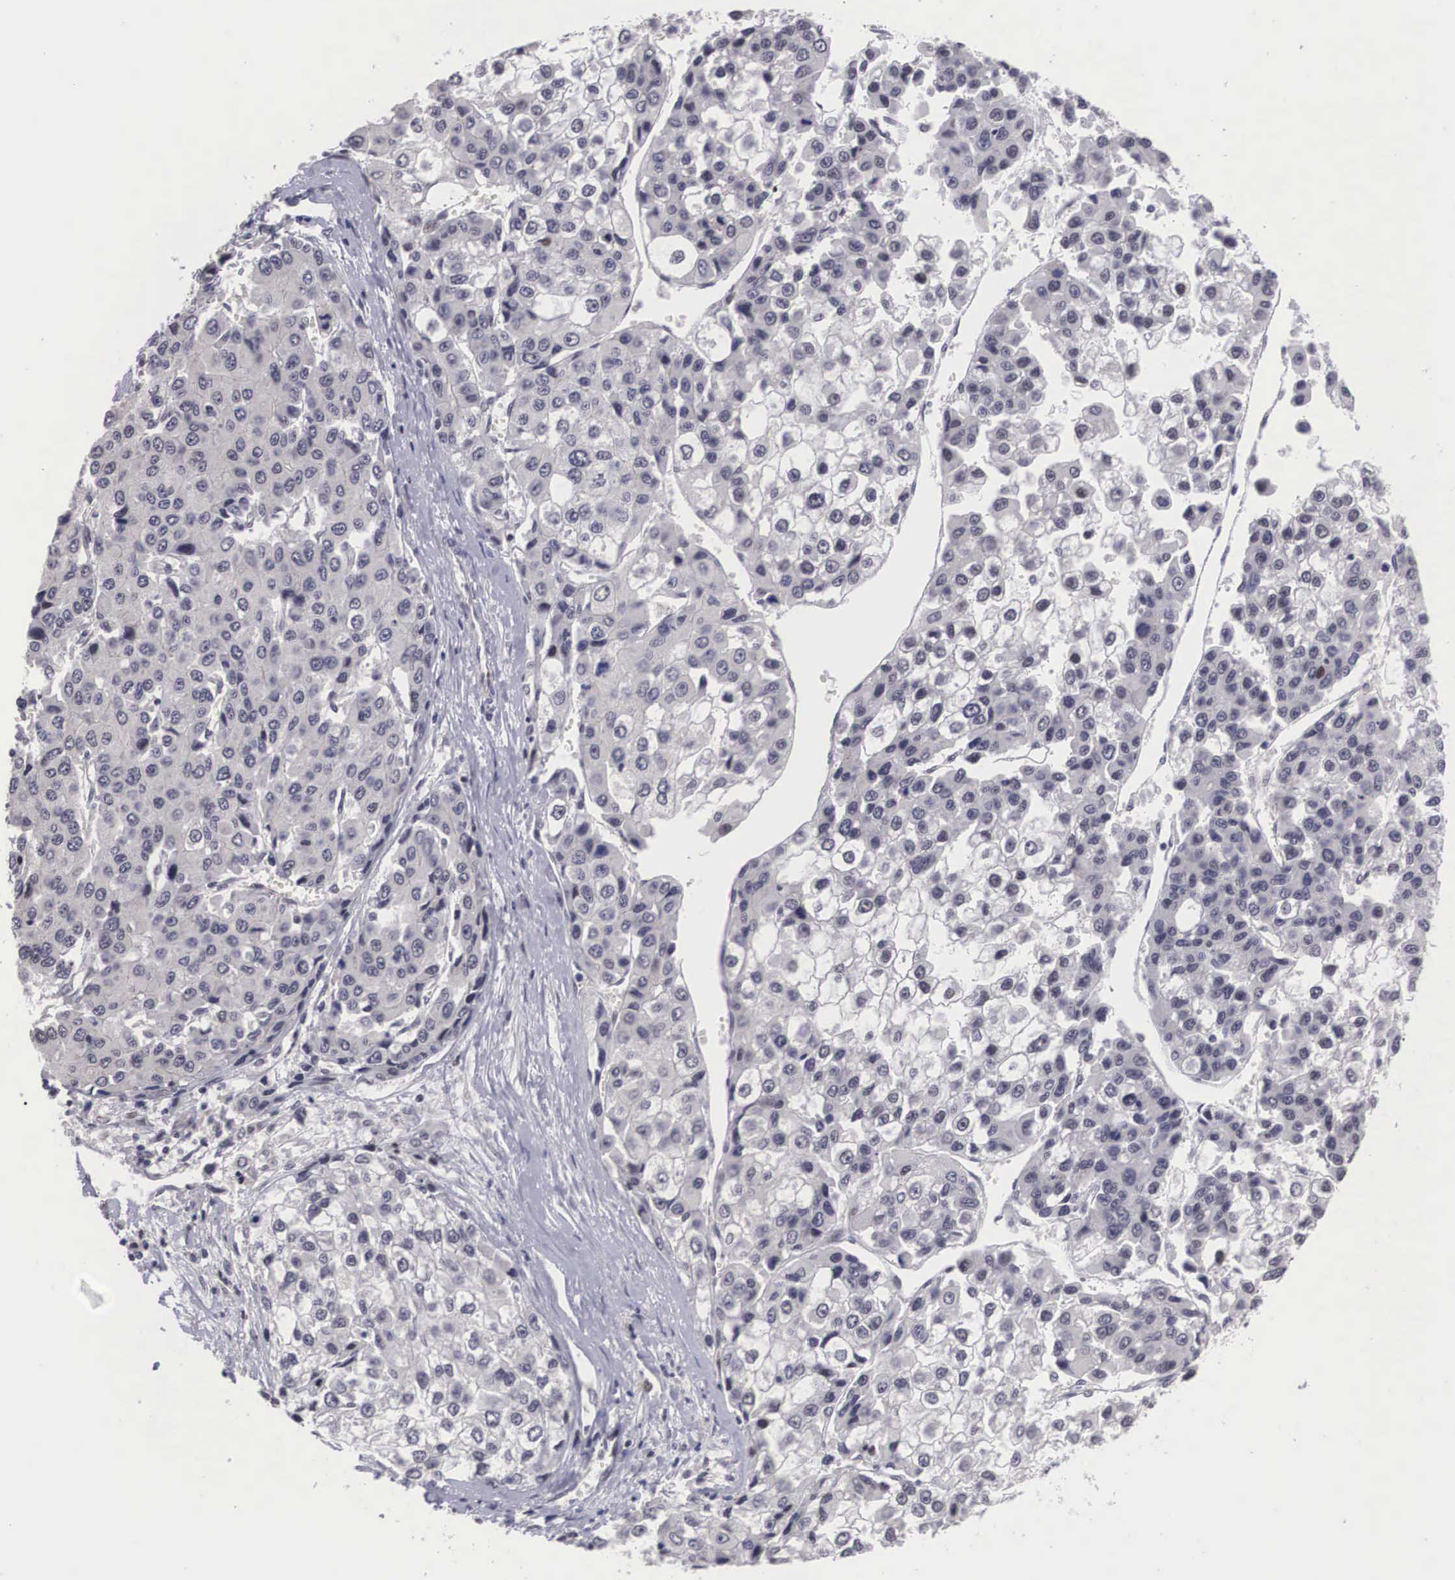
{"staining": {"intensity": "negative", "quantity": "none", "location": "none"}, "tissue": "liver cancer", "cell_type": "Tumor cells", "image_type": "cancer", "snomed": [{"axis": "morphology", "description": "Carcinoma, Hepatocellular, NOS"}, {"axis": "topography", "description": "Liver"}], "caption": "DAB (3,3'-diaminobenzidine) immunohistochemical staining of liver hepatocellular carcinoma shows no significant expression in tumor cells.", "gene": "MORC2", "patient": {"sex": "female", "age": 66}}